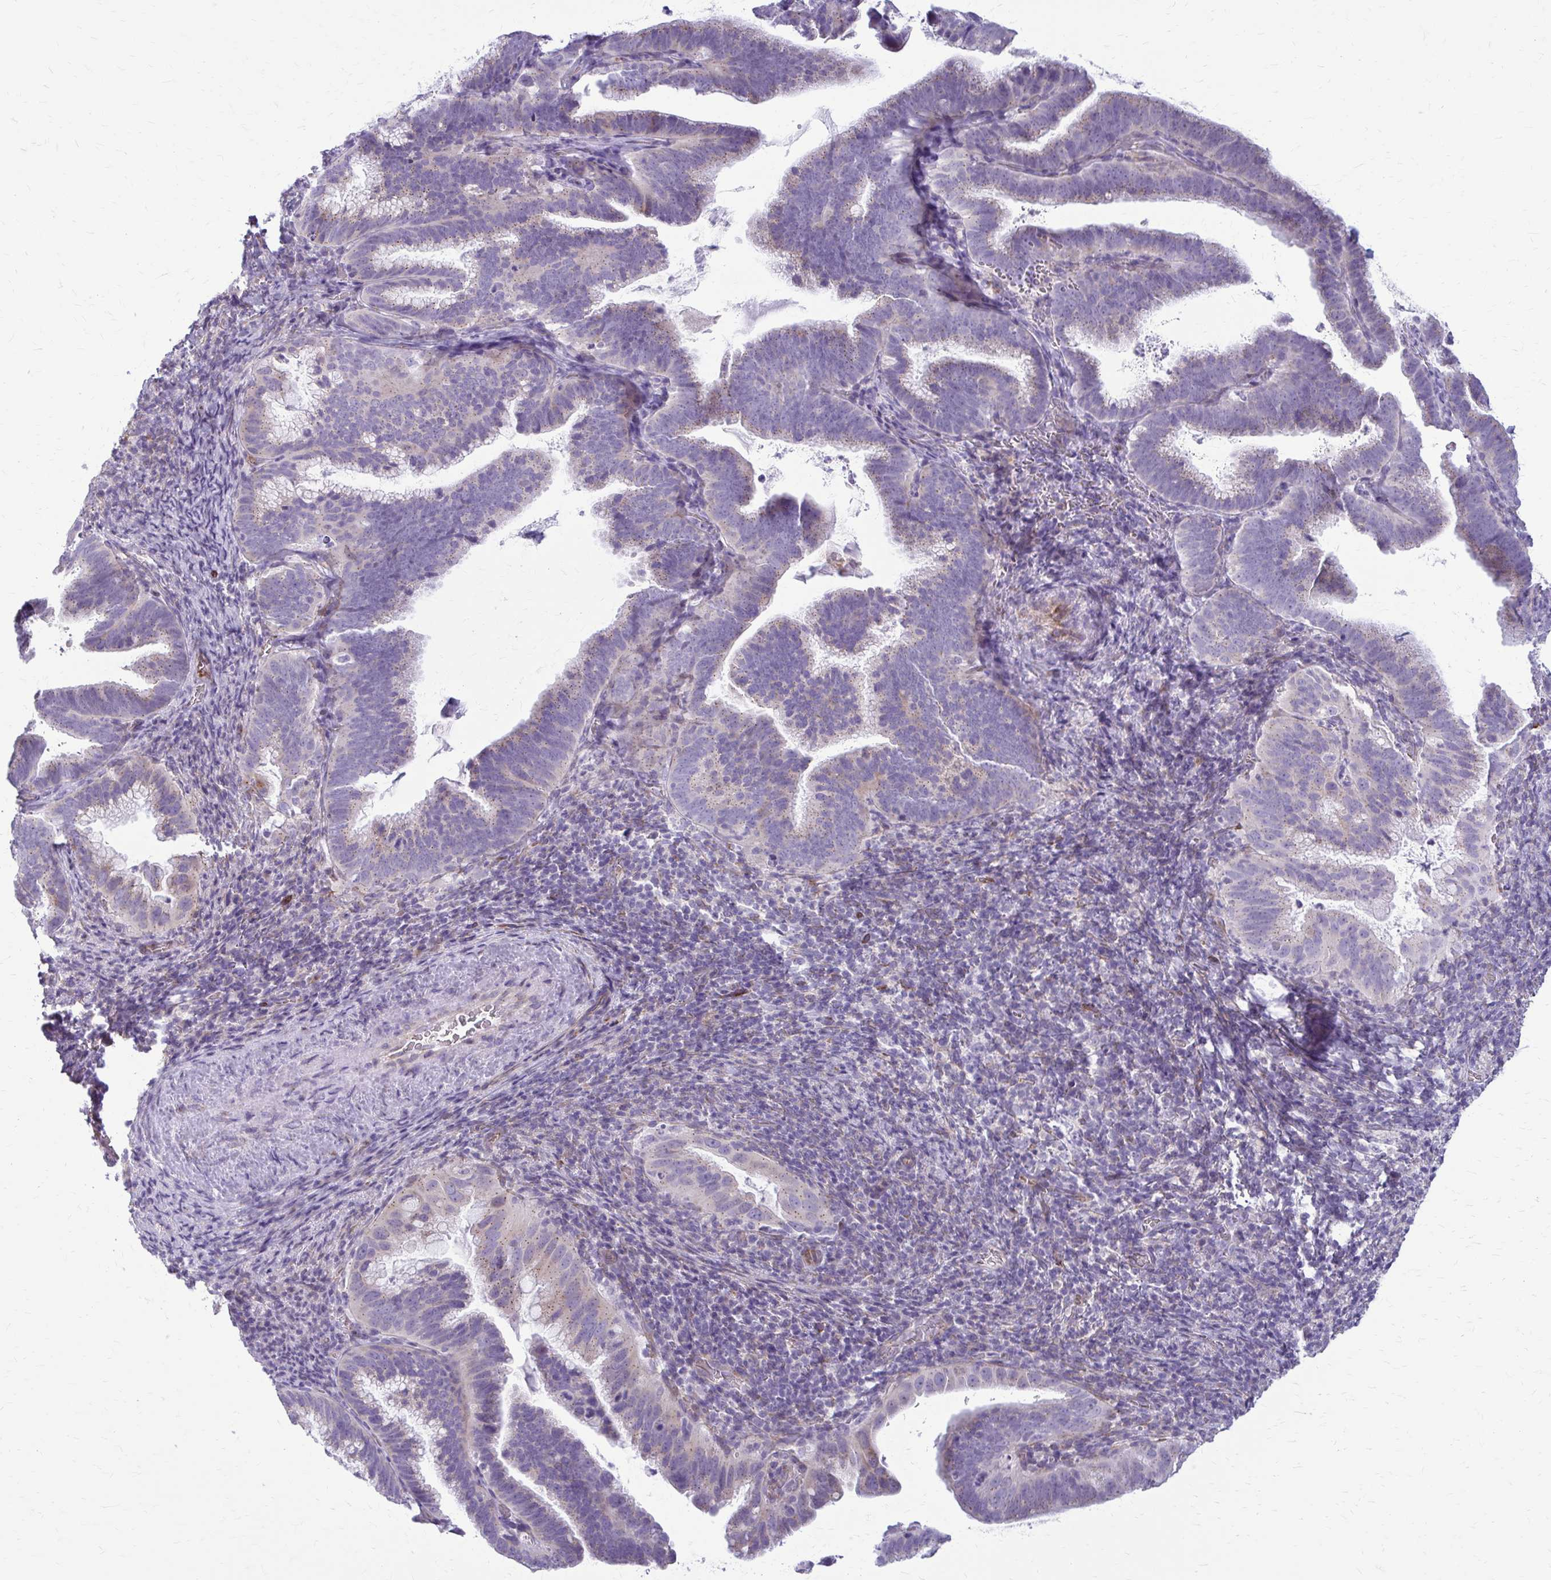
{"staining": {"intensity": "negative", "quantity": "none", "location": "none"}, "tissue": "cervical cancer", "cell_type": "Tumor cells", "image_type": "cancer", "snomed": [{"axis": "morphology", "description": "Adenocarcinoma, NOS"}, {"axis": "topography", "description": "Cervix"}], "caption": "The histopathology image shows no staining of tumor cells in adenocarcinoma (cervical). (DAB (3,3'-diaminobenzidine) immunohistochemistry (IHC), high magnification).", "gene": "DEPP1", "patient": {"sex": "female", "age": 61}}